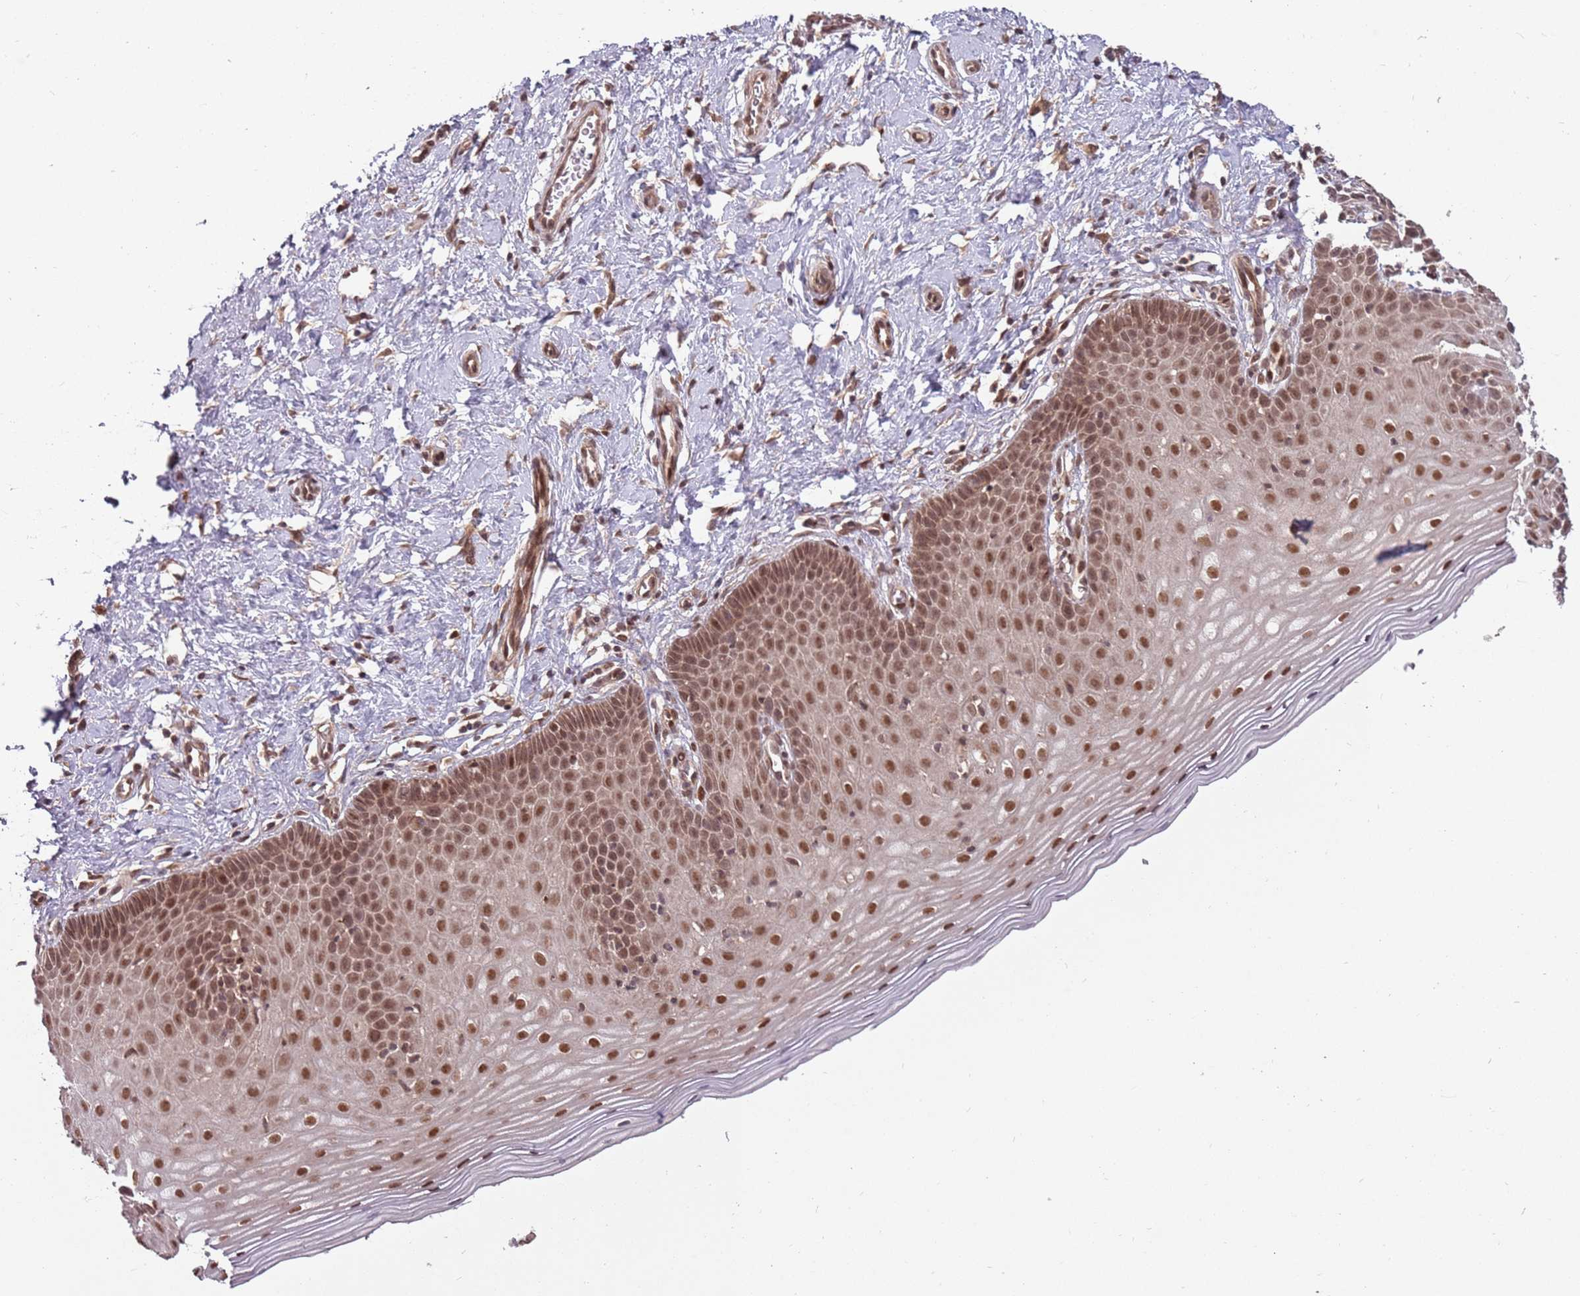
{"staining": {"intensity": "moderate", "quantity": ">75%", "location": "cytoplasmic/membranous,nuclear"}, "tissue": "cervix", "cell_type": "Glandular cells", "image_type": "normal", "snomed": [{"axis": "morphology", "description": "Normal tissue, NOS"}, {"axis": "topography", "description": "Cervix"}], "caption": "Cervix stained for a protein (brown) shows moderate cytoplasmic/membranous,nuclear positive positivity in approximately >75% of glandular cells.", "gene": "ADAMTS3", "patient": {"sex": "female", "age": 36}}